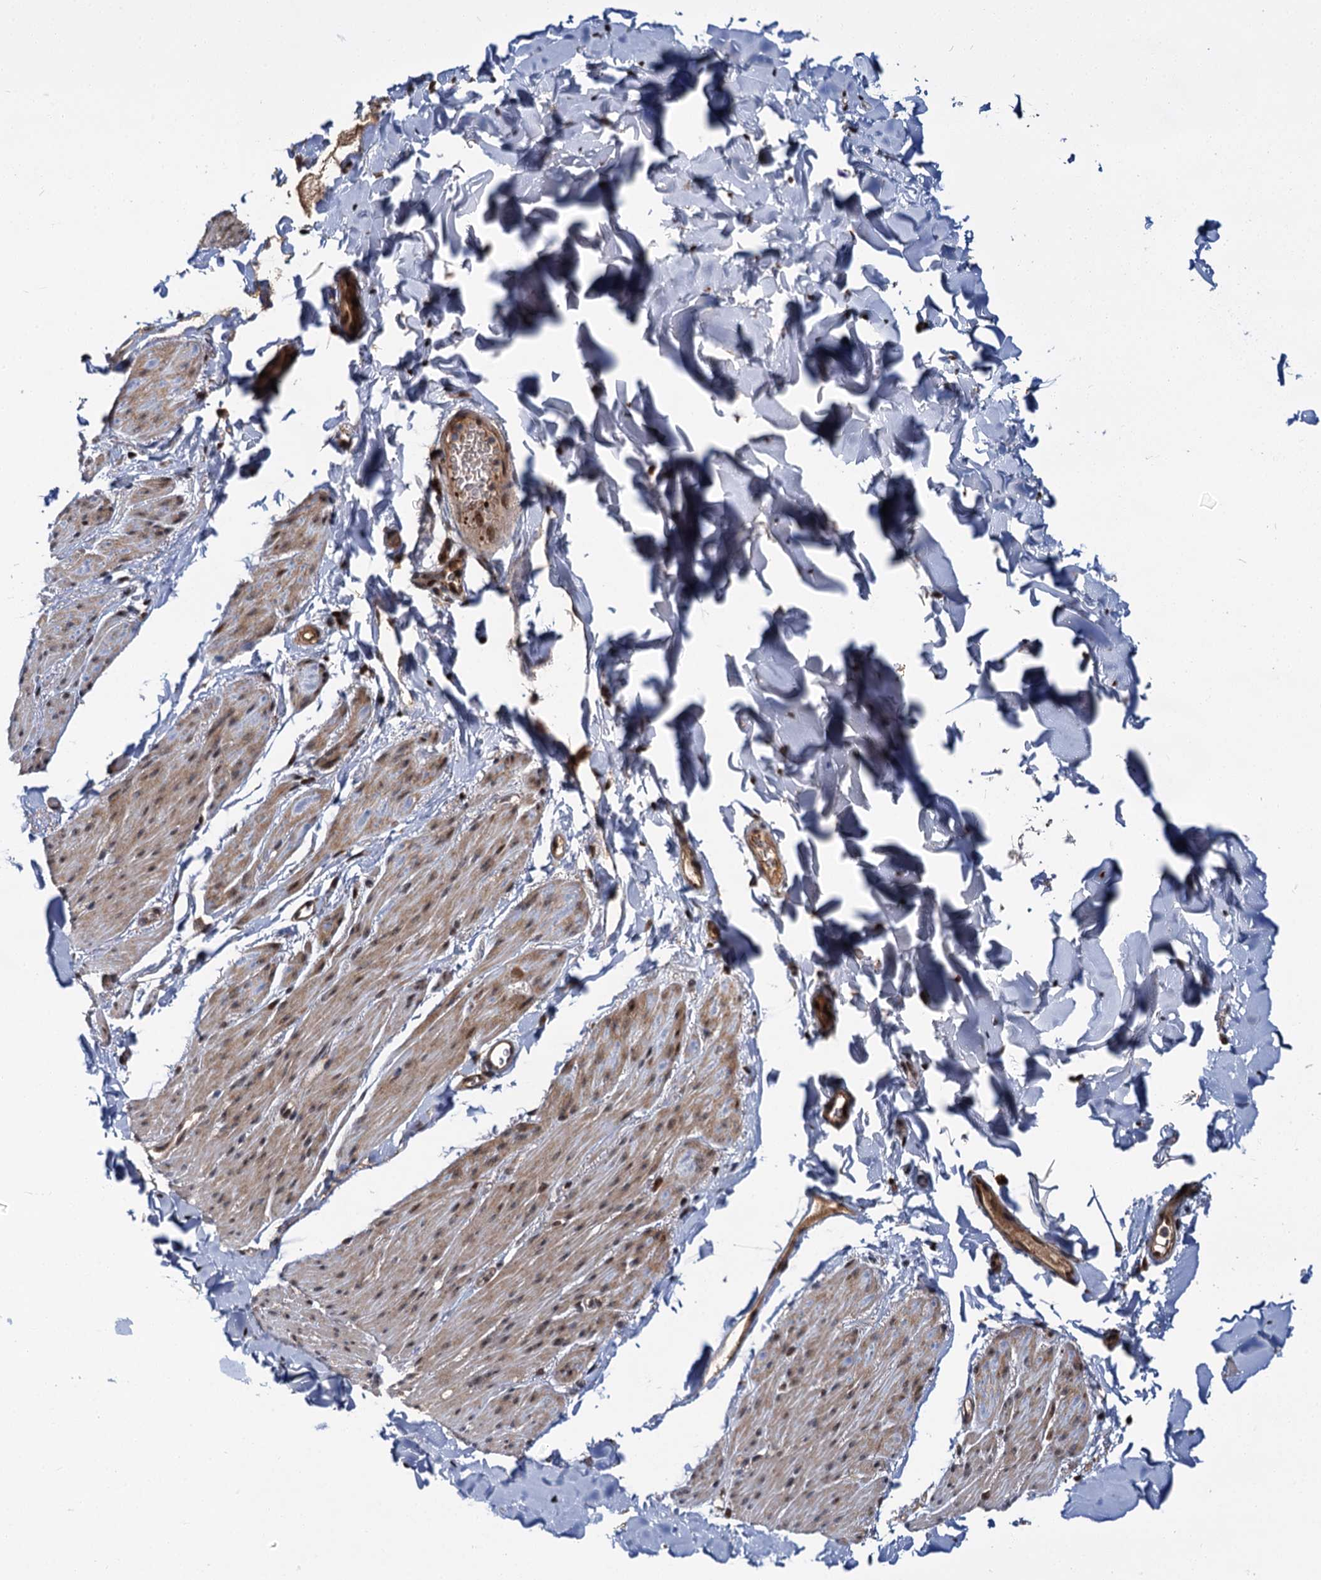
{"staining": {"intensity": "moderate", "quantity": ">75%", "location": "cytoplasmic/membranous,nuclear"}, "tissue": "smooth muscle", "cell_type": "Smooth muscle cells", "image_type": "normal", "snomed": [{"axis": "morphology", "description": "Normal tissue, NOS"}, {"axis": "topography", "description": "Colon"}, {"axis": "topography", "description": "Peripheral nerve tissue"}], "caption": "Protein staining reveals moderate cytoplasmic/membranous,nuclear positivity in about >75% of smooth muscle cells in unremarkable smooth muscle. Ihc stains the protein of interest in brown and the nuclei are stained blue.", "gene": "MBD6", "patient": {"sex": "female", "age": 61}}